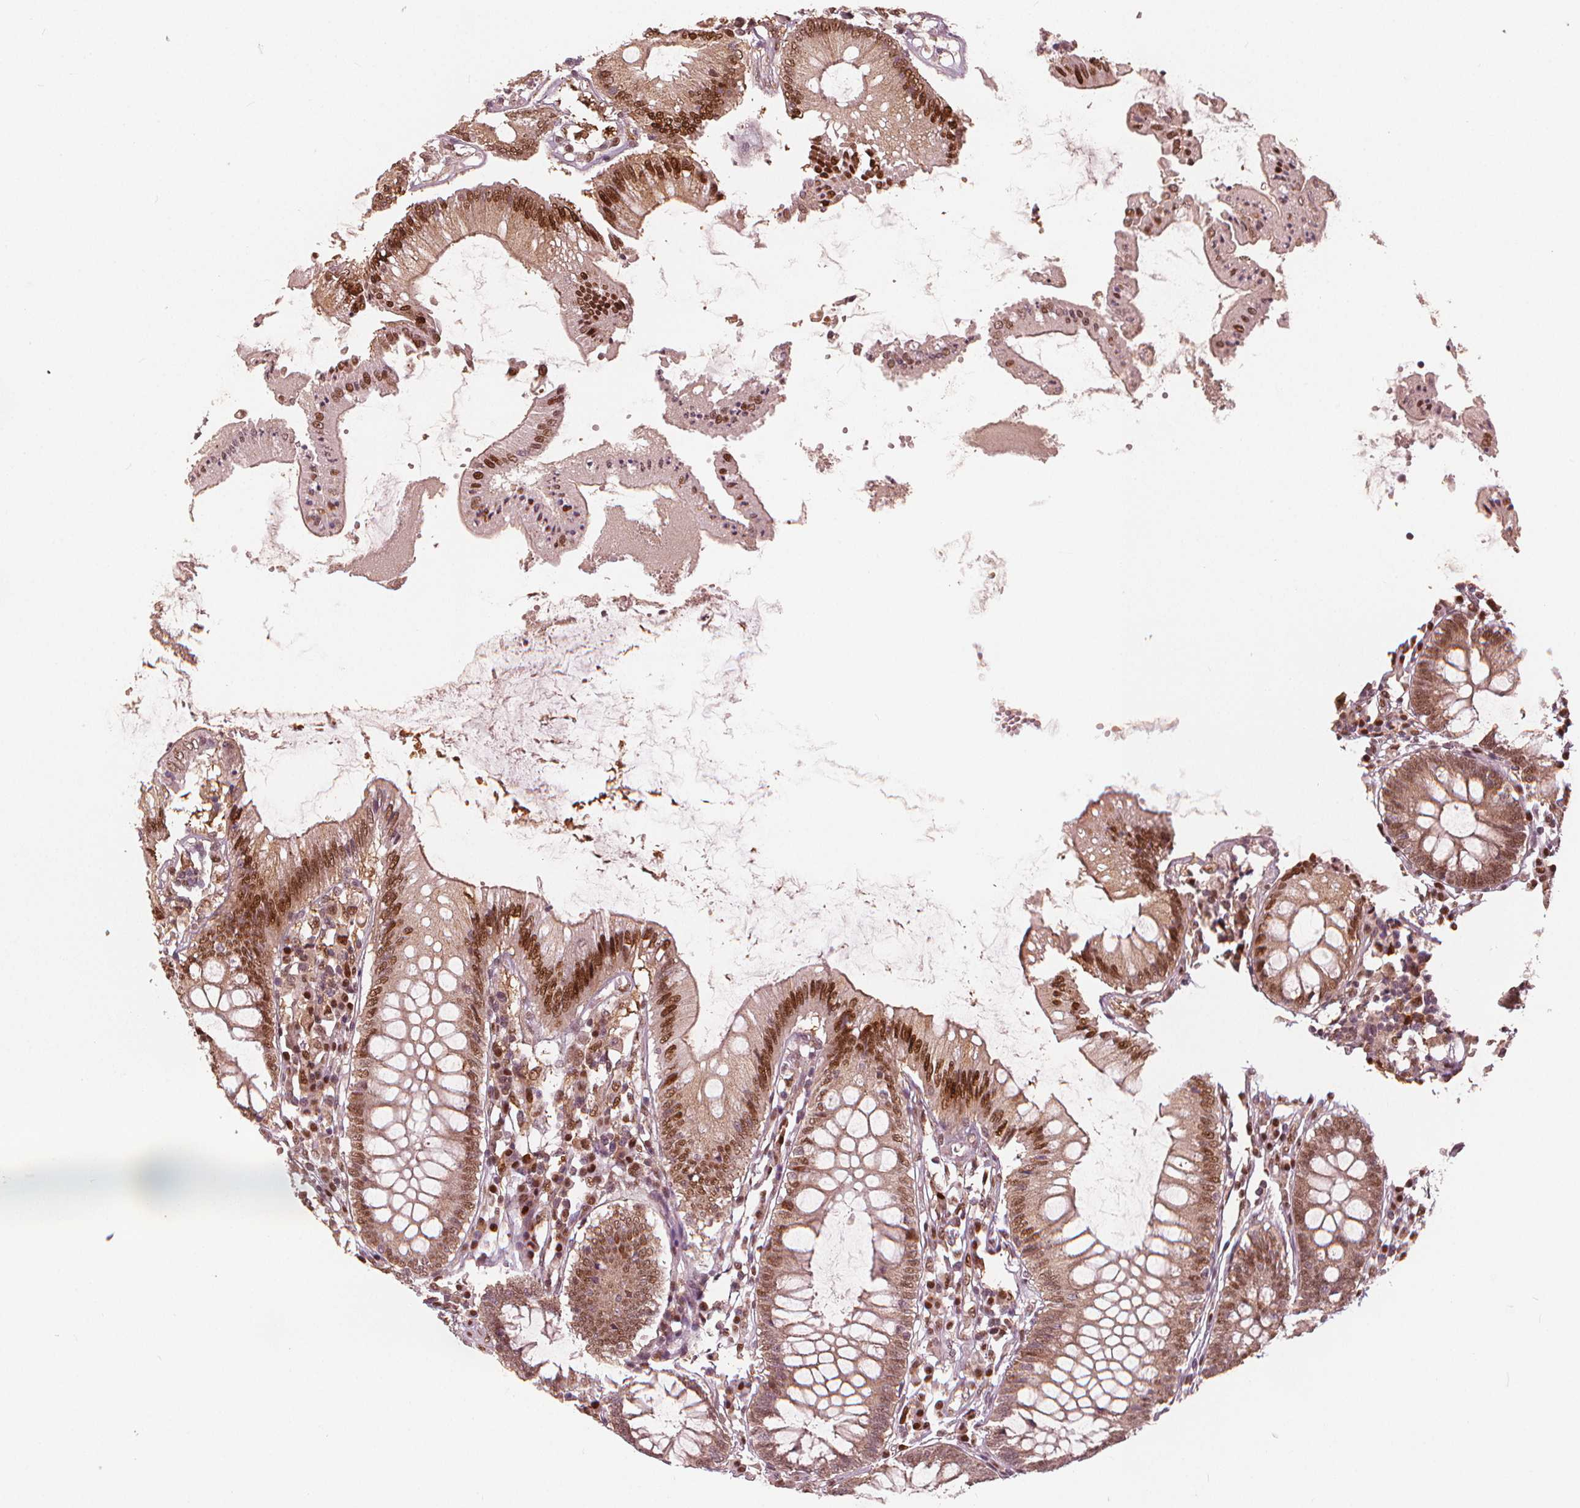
{"staining": {"intensity": "moderate", "quantity": "<25%", "location": "nuclear"}, "tissue": "colon", "cell_type": "Endothelial cells", "image_type": "normal", "snomed": [{"axis": "morphology", "description": "Normal tissue, NOS"}, {"axis": "morphology", "description": "Adenocarcinoma, NOS"}, {"axis": "topography", "description": "Colon"}], "caption": "Benign colon shows moderate nuclear positivity in about <25% of endothelial cells The protein is shown in brown color, while the nuclei are stained blue..", "gene": "SQSTM1", "patient": {"sex": "male", "age": 83}}